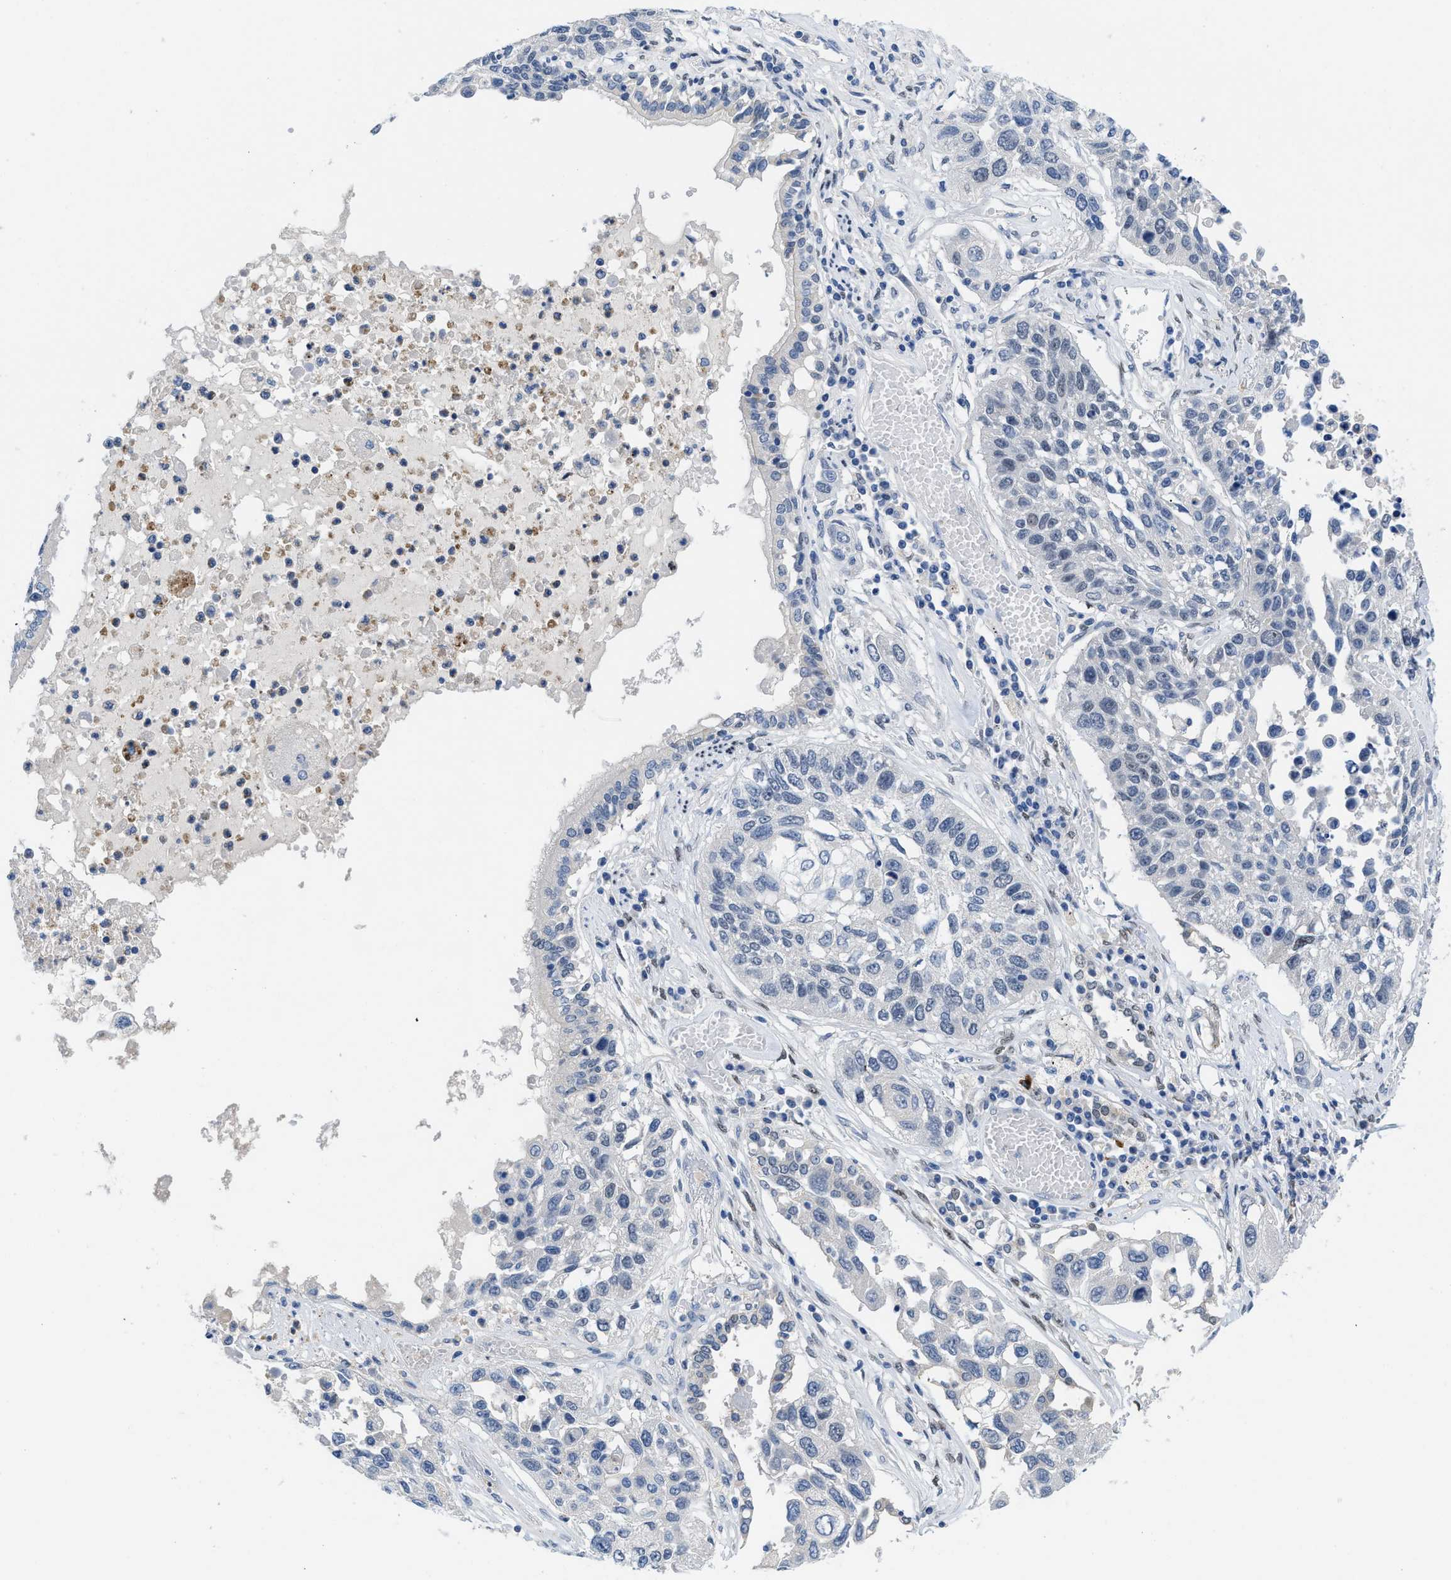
{"staining": {"intensity": "negative", "quantity": "none", "location": "none"}, "tissue": "lung cancer", "cell_type": "Tumor cells", "image_type": "cancer", "snomed": [{"axis": "morphology", "description": "Squamous cell carcinoma, NOS"}, {"axis": "topography", "description": "Lung"}], "caption": "IHC of lung cancer (squamous cell carcinoma) reveals no staining in tumor cells.", "gene": "NFIX", "patient": {"sex": "male", "age": 71}}